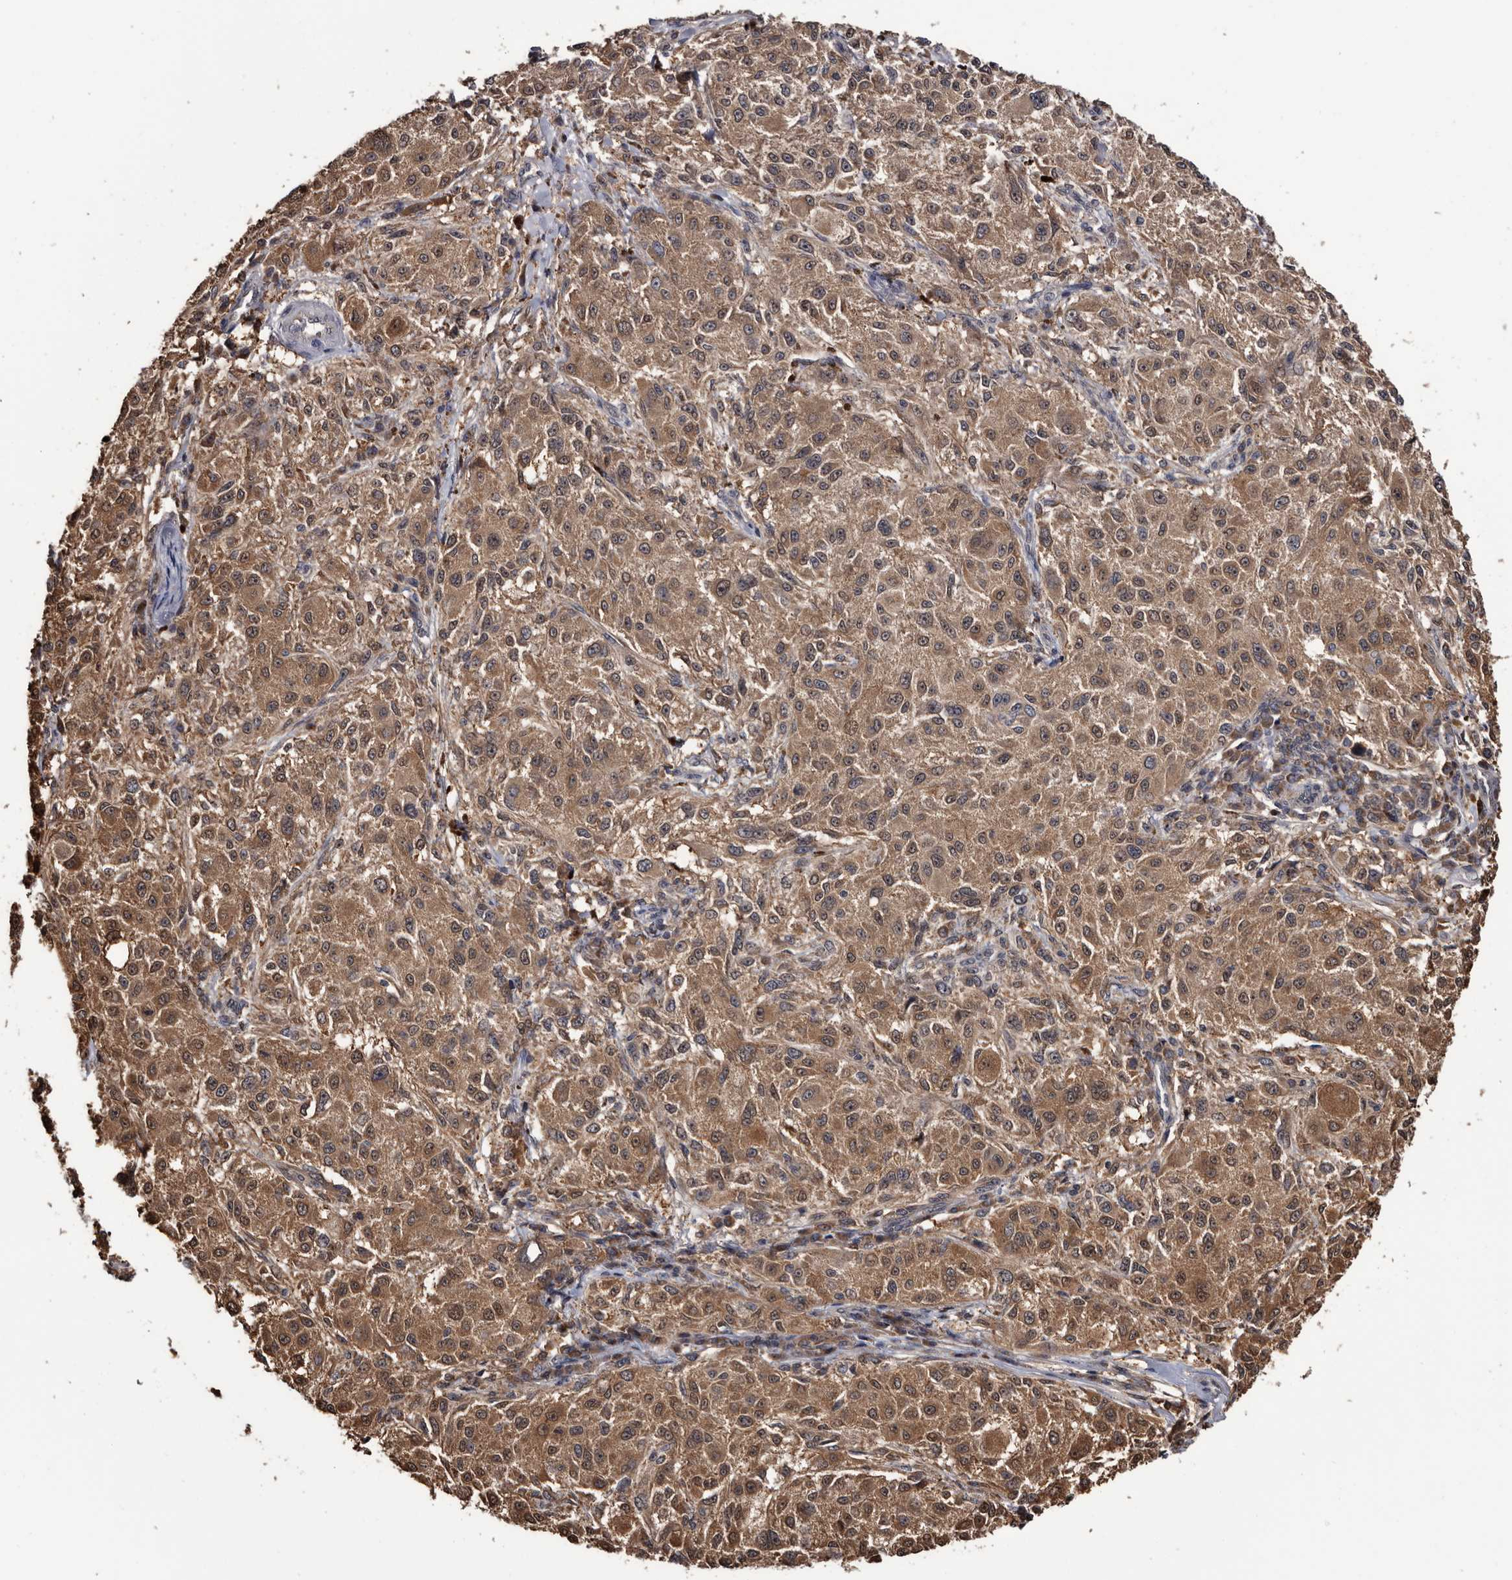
{"staining": {"intensity": "moderate", "quantity": ">75%", "location": "cytoplasmic/membranous"}, "tissue": "melanoma", "cell_type": "Tumor cells", "image_type": "cancer", "snomed": [{"axis": "morphology", "description": "Necrosis, NOS"}, {"axis": "morphology", "description": "Malignant melanoma, NOS"}, {"axis": "topography", "description": "Skin"}], "caption": "Immunohistochemical staining of human melanoma exhibits moderate cytoplasmic/membranous protein expression in about >75% of tumor cells.", "gene": "TTI2", "patient": {"sex": "female", "age": 87}}